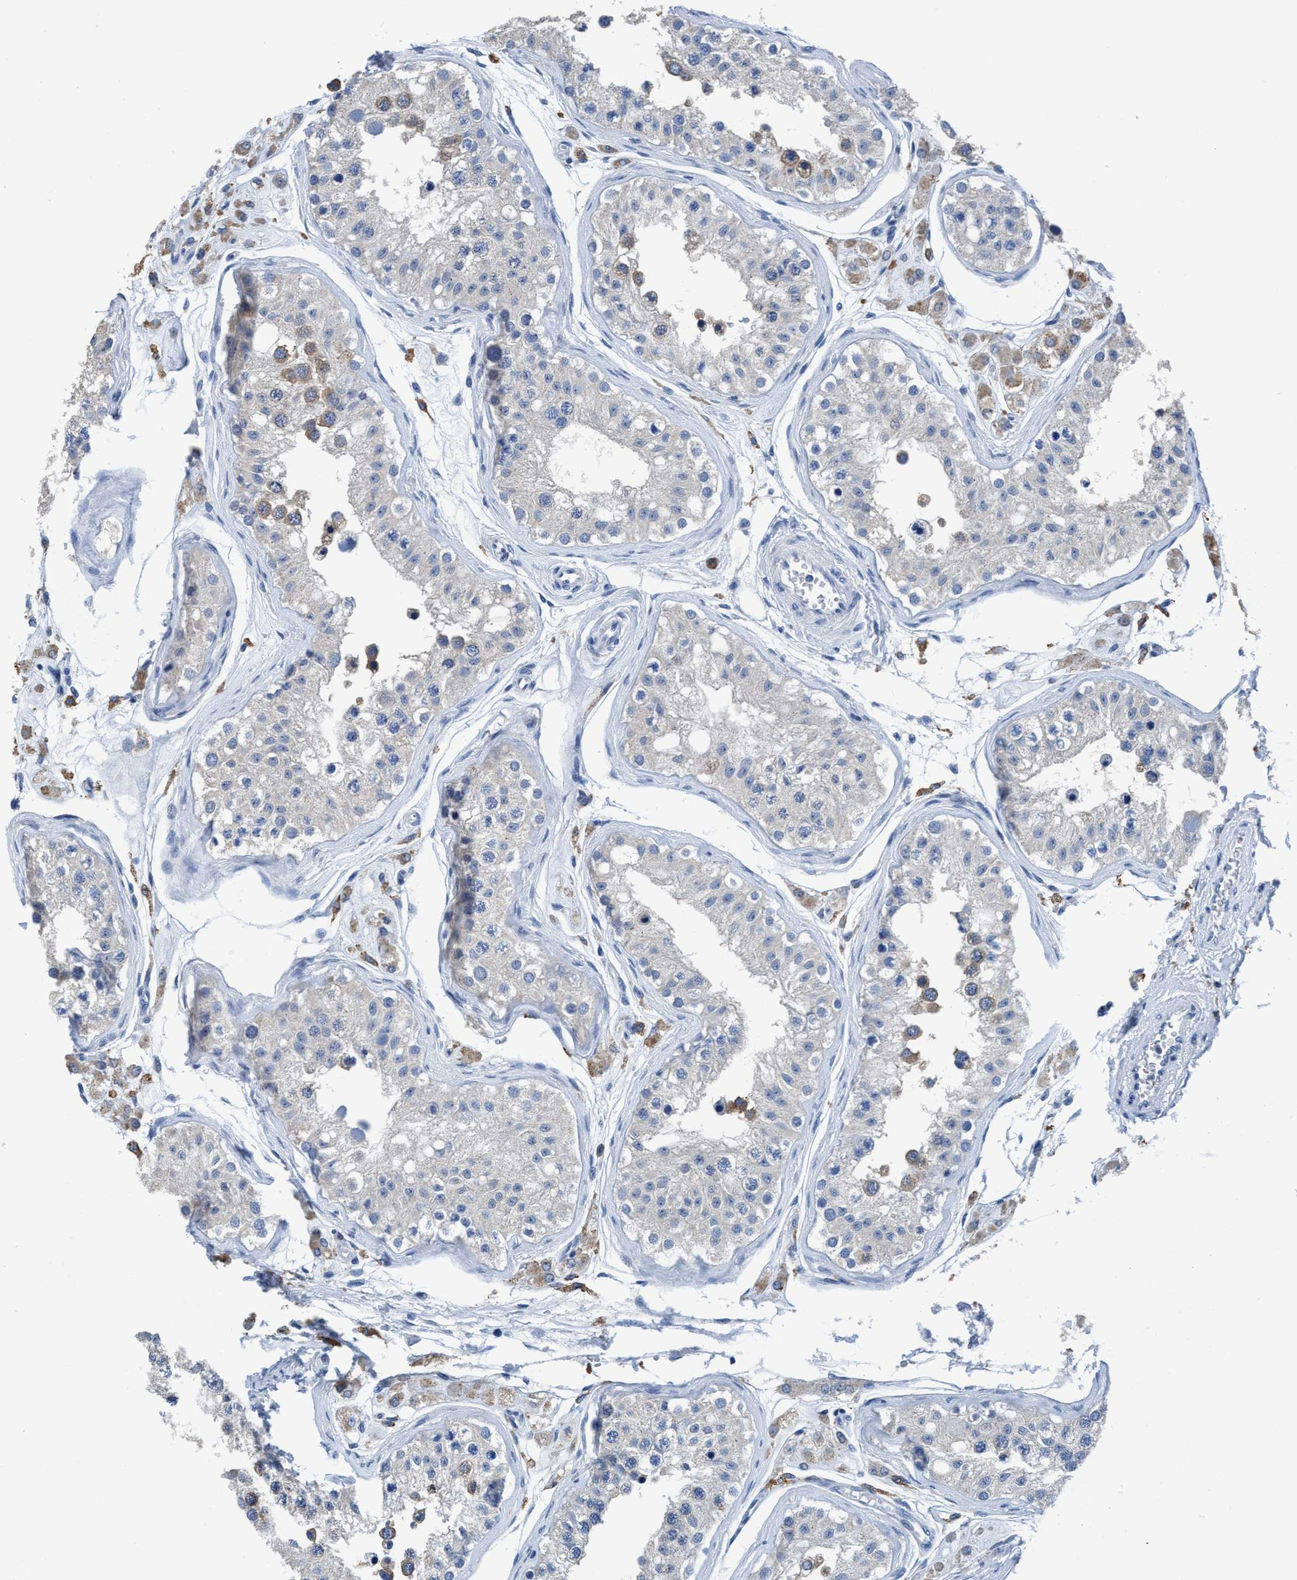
{"staining": {"intensity": "strong", "quantity": "25%-75%", "location": "cytoplasmic/membranous"}, "tissue": "testis", "cell_type": "Cells in seminiferous ducts", "image_type": "normal", "snomed": [{"axis": "morphology", "description": "Normal tissue, NOS"}, {"axis": "morphology", "description": "Adenocarcinoma, metastatic, NOS"}, {"axis": "topography", "description": "Testis"}], "caption": "A micrograph of human testis stained for a protein displays strong cytoplasmic/membranous brown staining in cells in seminiferous ducts. (brown staining indicates protein expression, while blue staining denotes nuclei).", "gene": "DNAI1", "patient": {"sex": "male", "age": 26}}